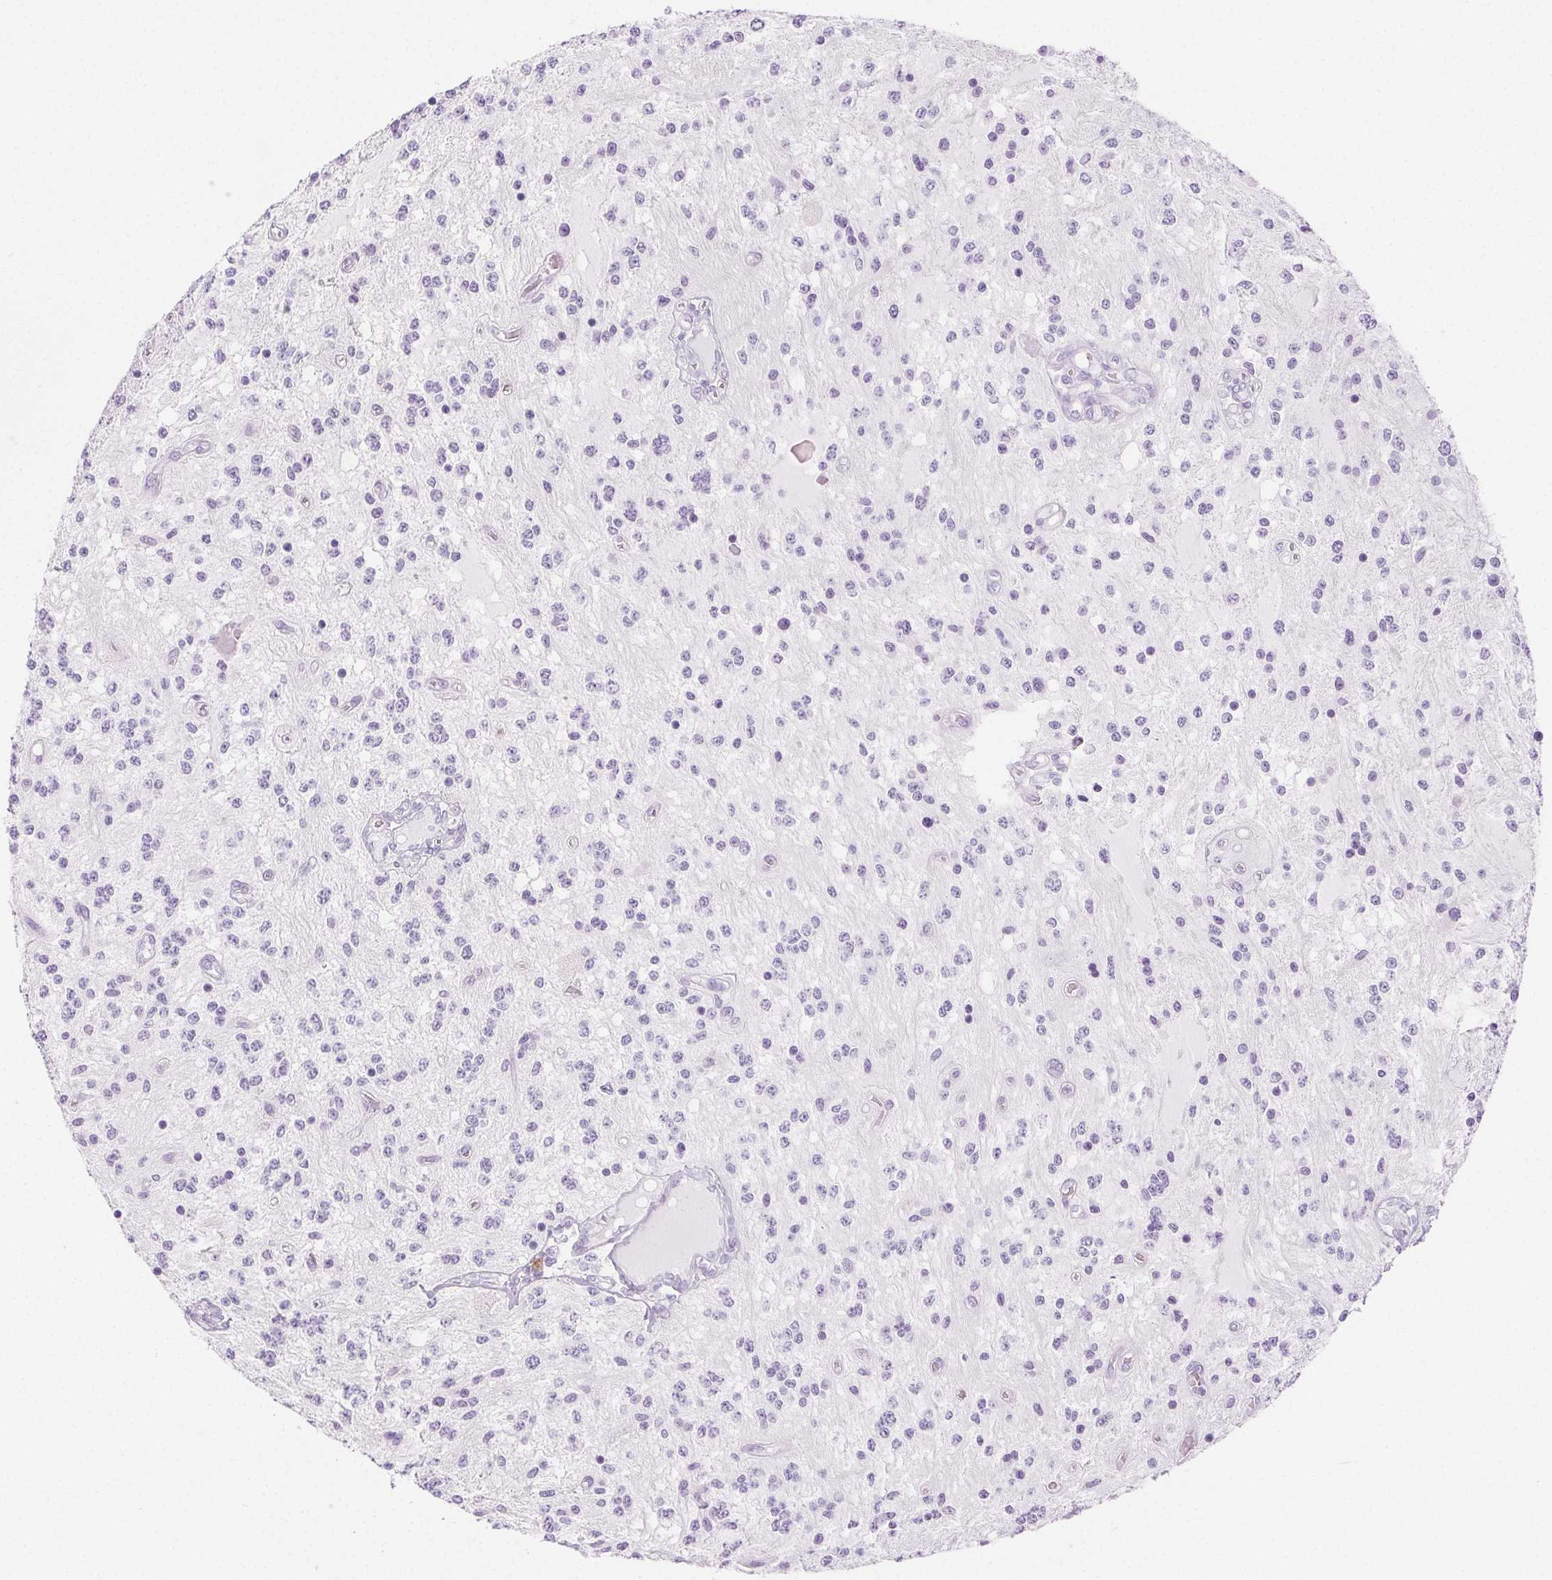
{"staining": {"intensity": "negative", "quantity": "none", "location": "none"}, "tissue": "glioma", "cell_type": "Tumor cells", "image_type": "cancer", "snomed": [{"axis": "morphology", "description": "Glioma, malignant, Low grade"}, {"axis": "topography", "description": "Cerebellum"}], "caption": "A histopathology image of human glioma is negative for staining in tumor cells.", "gene": "SPRR3", "patient": {"sex": "female", "age": 14}}